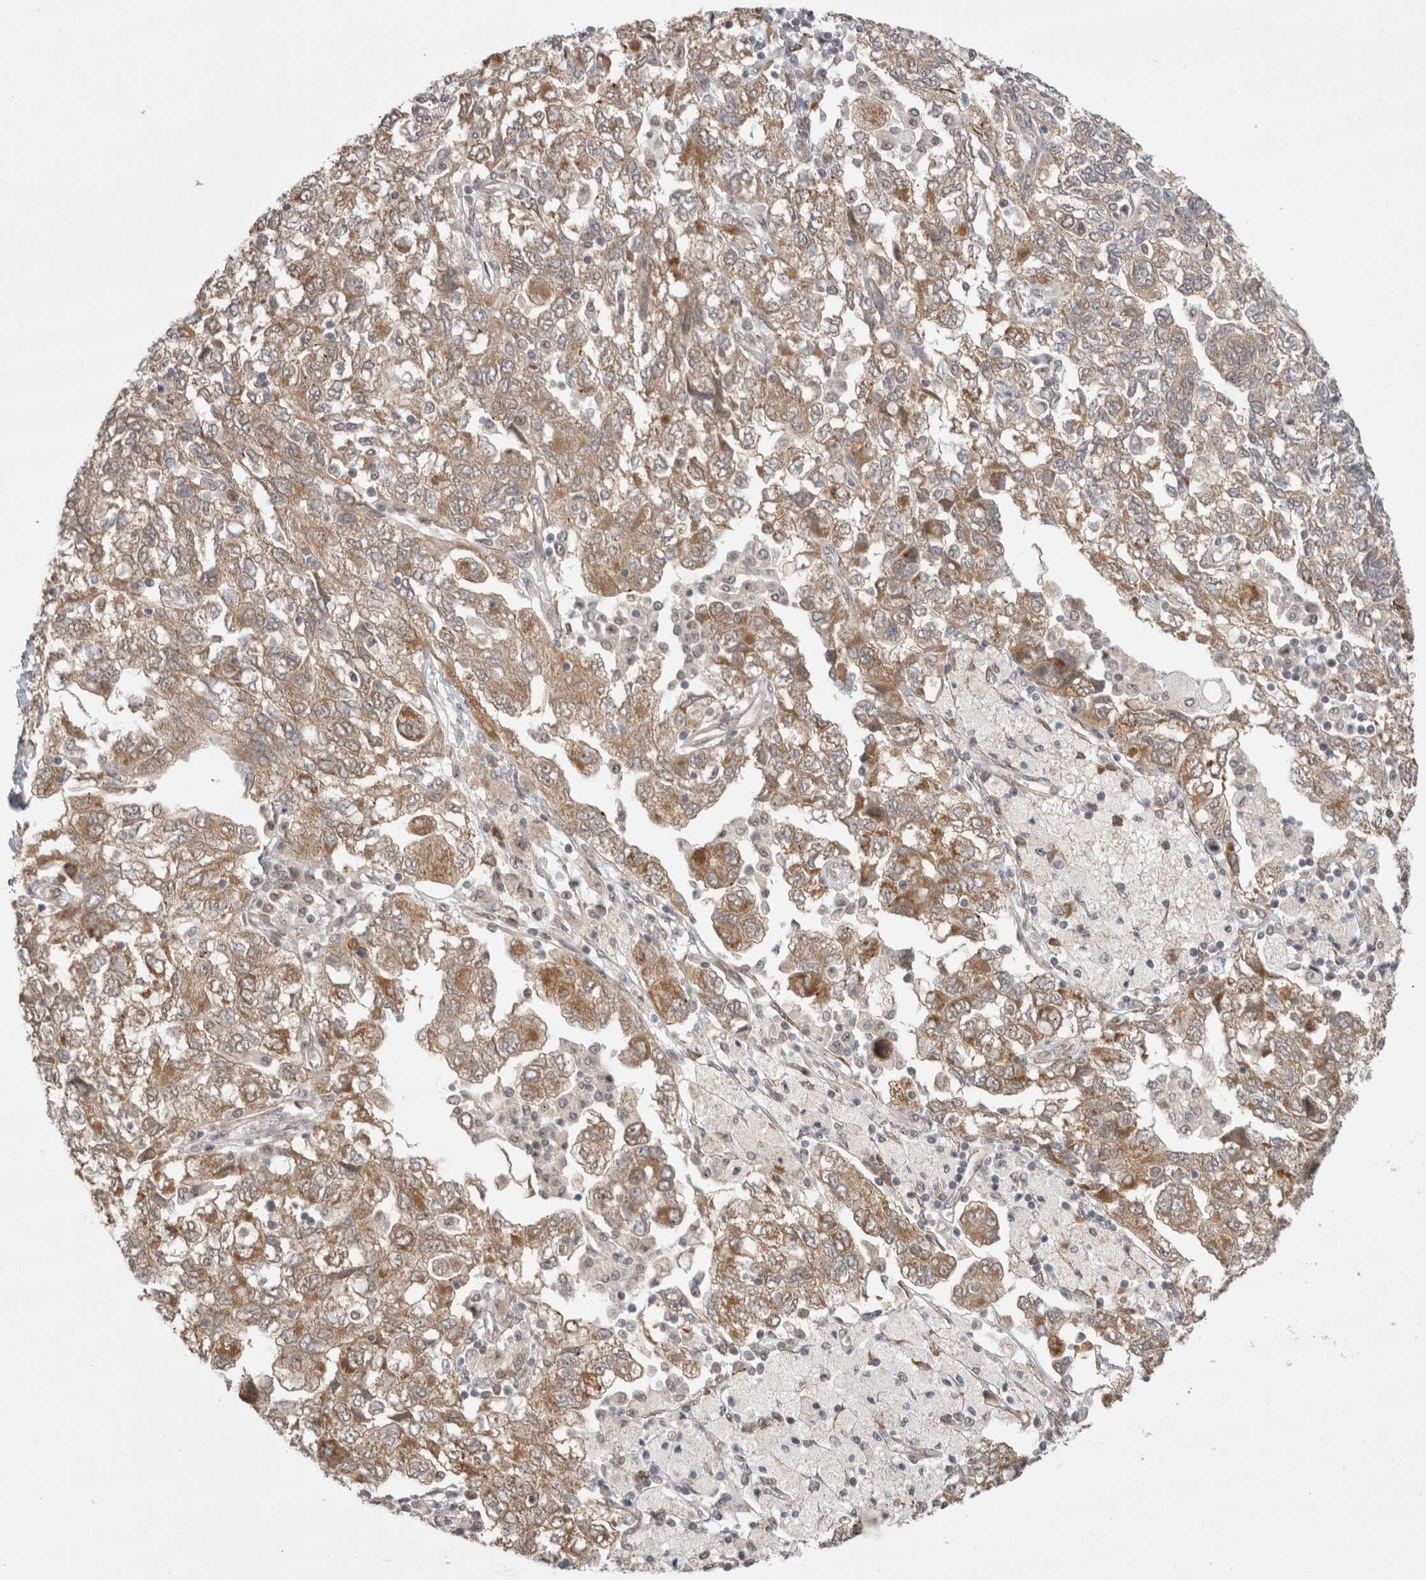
{"staining": {"intensity": "moderate", "quantity": ">75%", "location": "cytoplasmic/membranous"}, "tissue": "ovarian cancer", "cell_type": "Tumor cells", "image_type": "cancer", "snomed": [{"axis": "morphology", "description": "Carcinoma, NOS"}, {"axis": "morphology", "description": "Cystadenocarcinoma, serous, NOS"}, {"axis": "topography", "description": "Ovary"}], "caption": "DAB immunohistochemical staining of ovarian carcinoma displays moderate cytoplasmic/membranous protein positivity in about >75% of tumor cells.", "gene": "EXOSC4", "patient": {"sex": "female", "age": 69}}